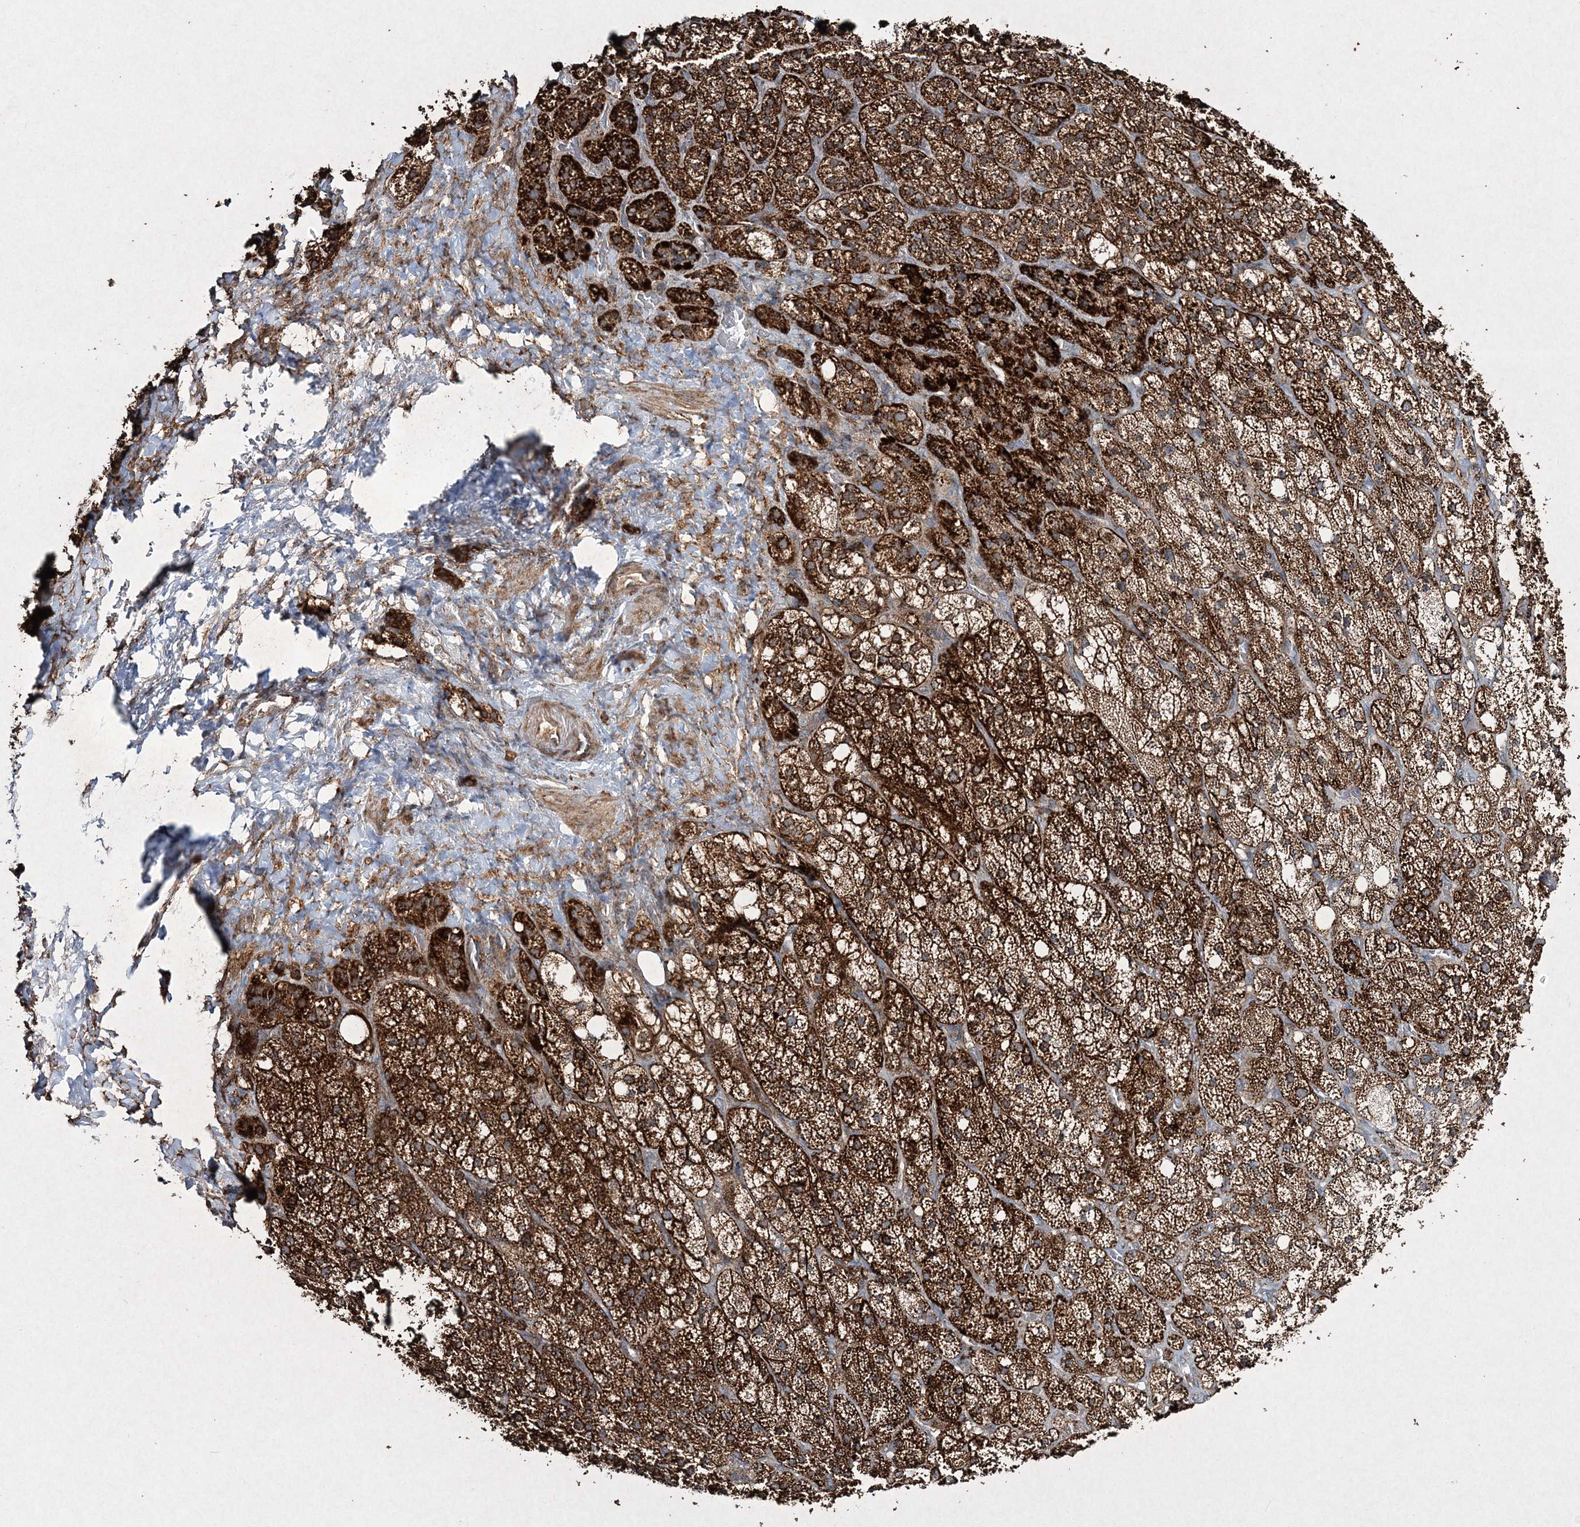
{"staining": {"intensity": "strong", "quantity": ">75%", "location": "cytoplasmic/membranous"}, "tissue": "adrenal gland", "cell_type": "Glandular cells", "image_type": "normal", "snomed": [{"axis": "morphology", "description": "Normal tissue, NOS"}, {"axis": "topography", "description": "Adrenal gland"}], "caption": "A high amount of strong cytoplasmic/membranous staining is identified in approximately >75% of glandular cells in unremarkable adrenal gland.", "gene": "GRSF1", "patient": {"sex": "male", "age": 61}}